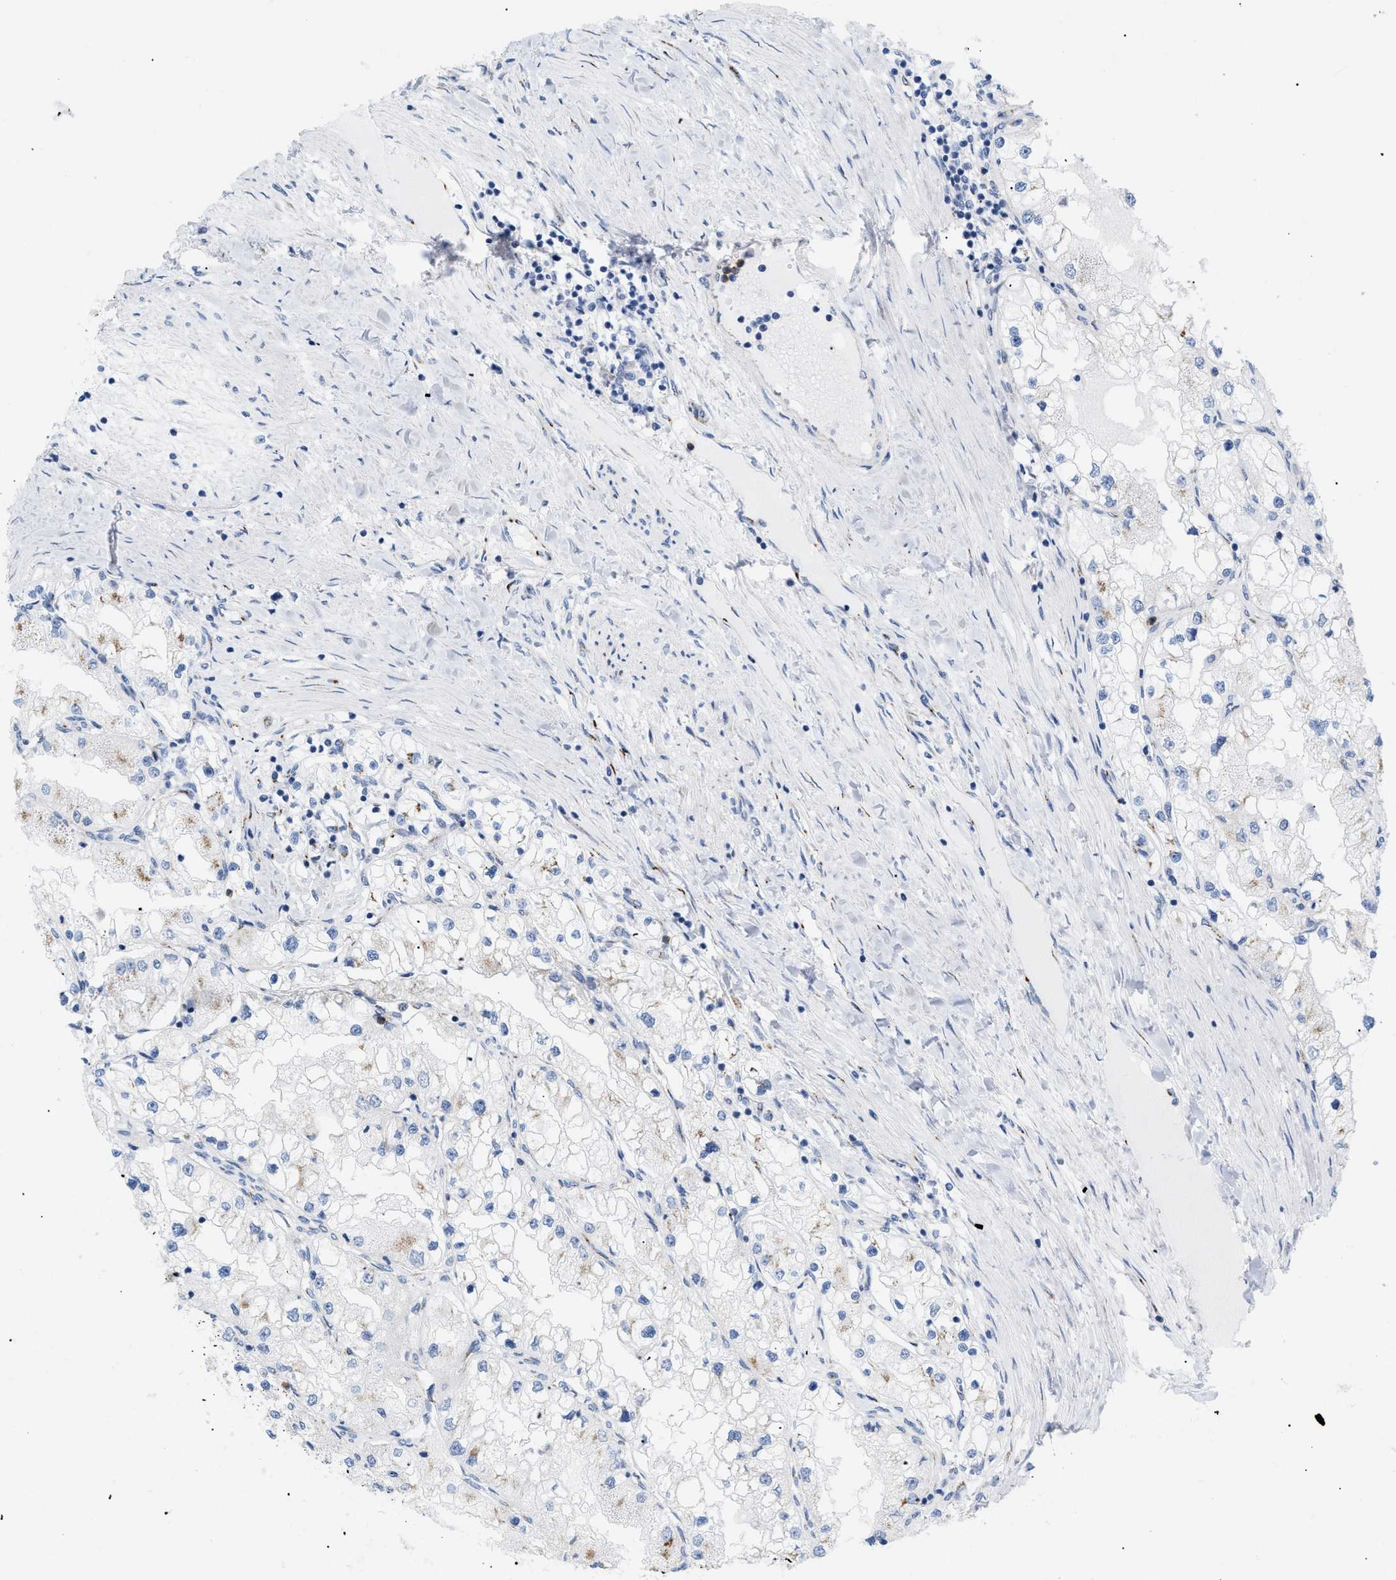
{"staining": {"intensity": "moderate", "quantity": "<25%", "location": "cytoplasmic/membranous"}, "tissue": "renal cancer", "cell_type": "Tumor cells", "image_type": "cancer", "snomed": [{"axis": "morphology", "description": "Adenocarcinoma, NOS"}, {"axis": "topography", "description": "Kidney"}], "caption": "Renal adenocarcinoma stained with a protein marker exhibits moderate staining in tumor cells.", "gene": "TMEM17", "patient": {"sex": "male", "age": 68}}